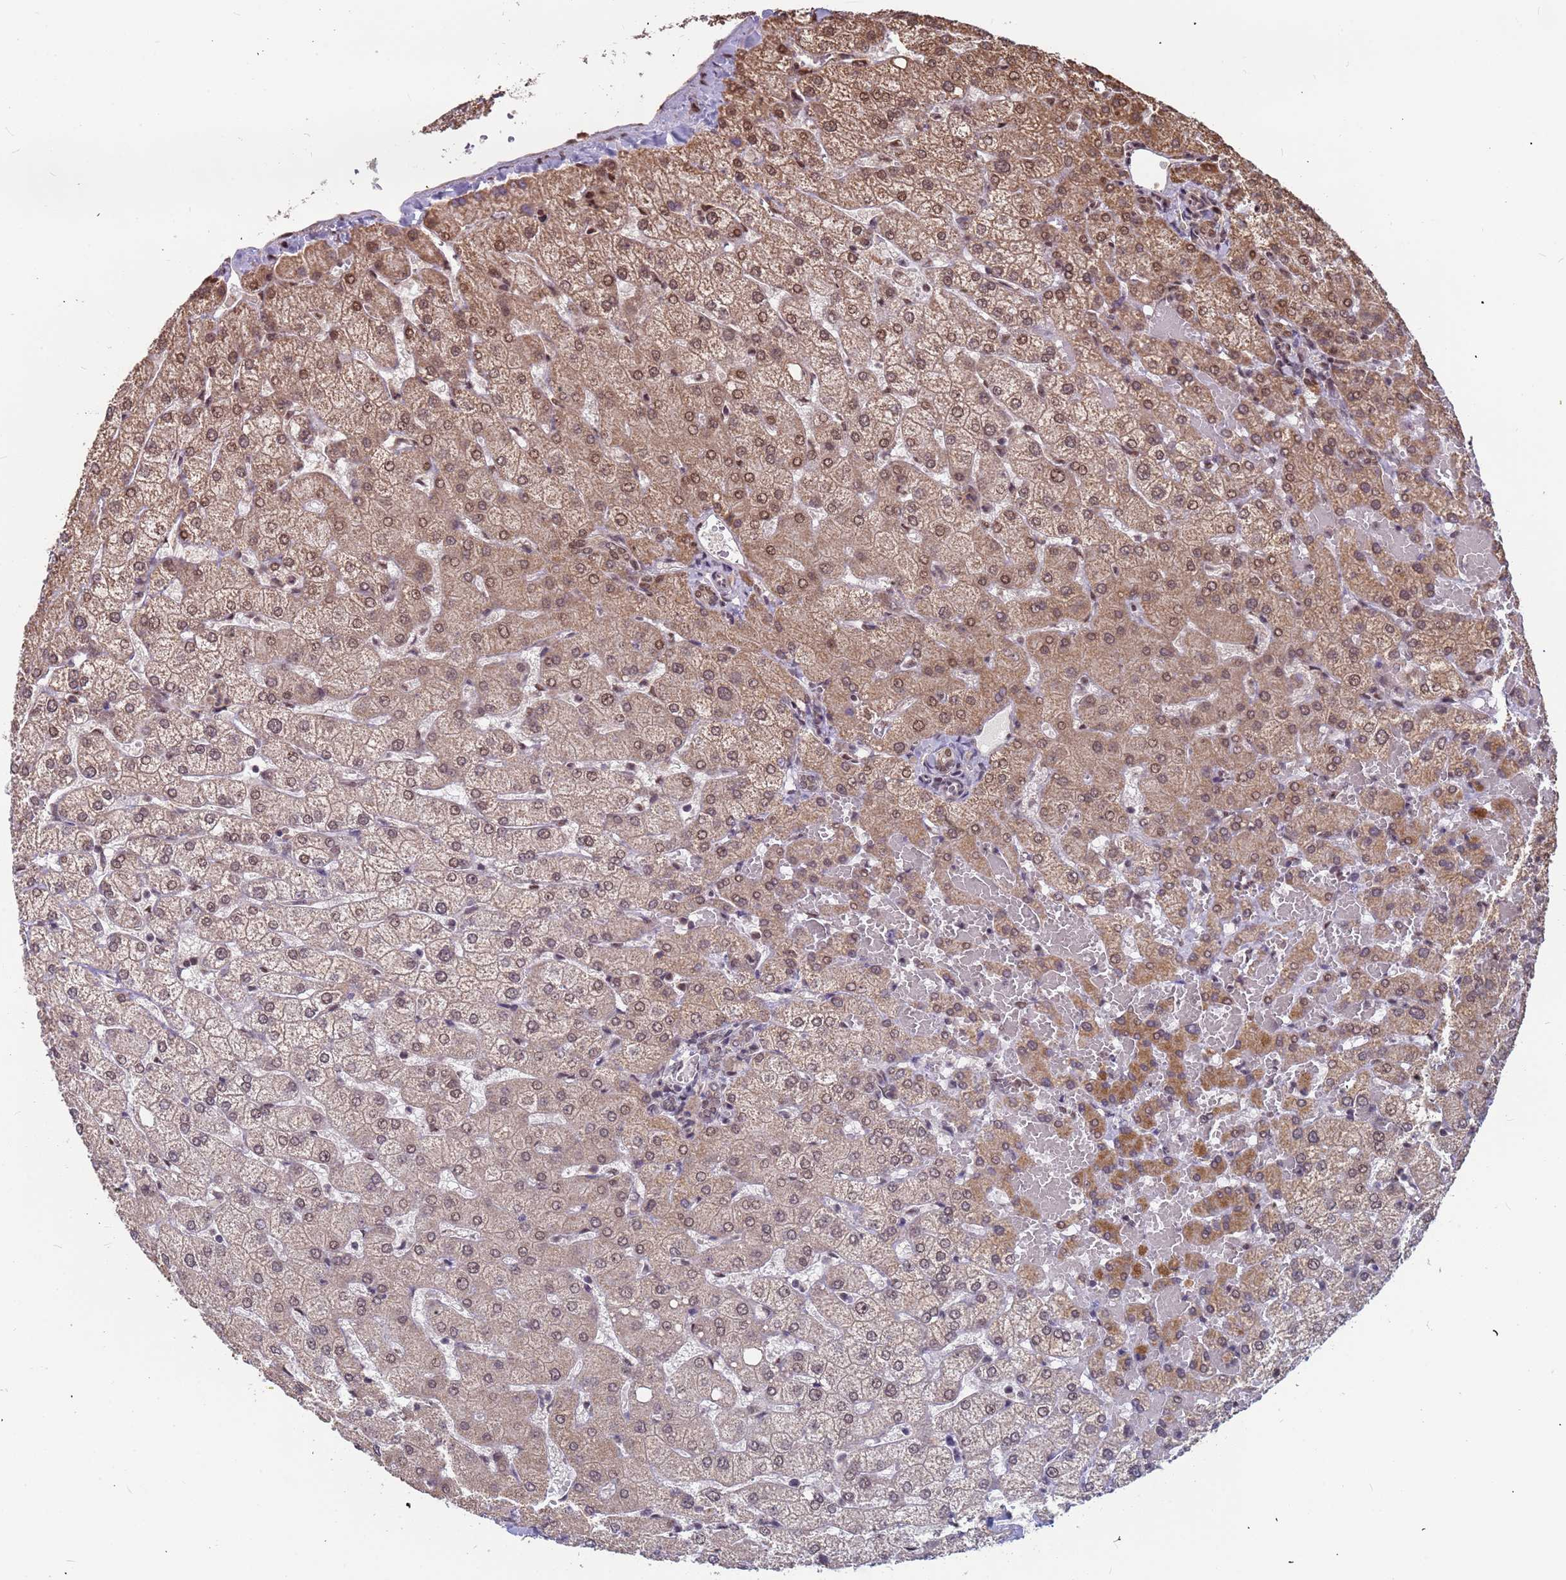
{"staining": {"intensity": "weak", "quantity": "<25%", "location": "nuclear"}, "tissue": "liver", "cell_type": "Cholangiocytes", "image_type": "normal", "snomed": [{"axis": "morphology", "description": "Normal tissue, NOS"}, {"axis": "topography", "description": "Liver"}], "caption": "The image demonstrates no staining of cholangiocytes in normal liver.", "gene": "DENND2B", "patient": {"sex": "female", "age": 54}}